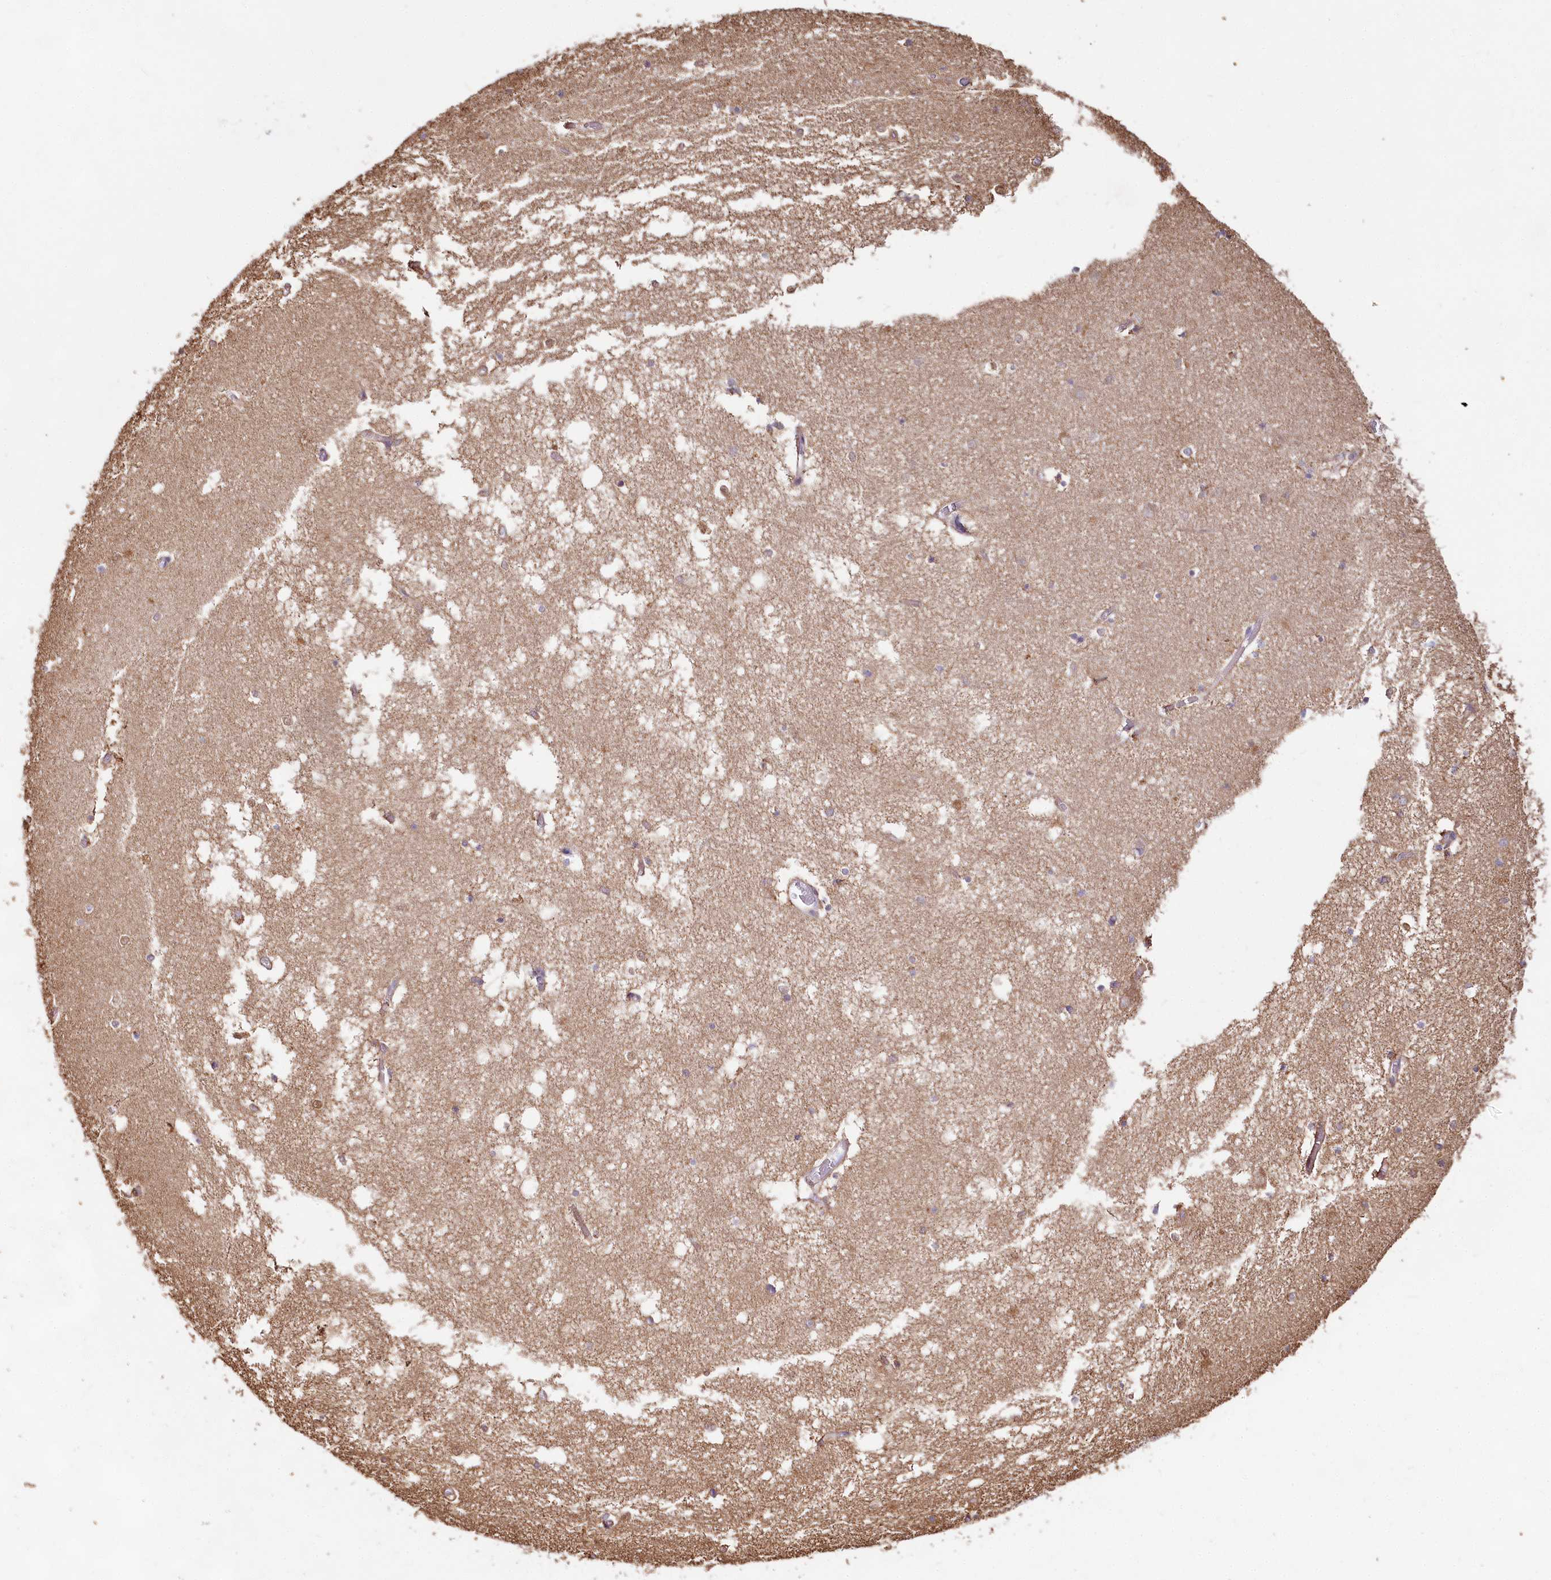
{"staining": {"intensity": "weak", "quantity": "<25%", "location": "cytoplasmic/membranous"}, "tissue": "hippocampus", "cell_type": "Glial cells", "image_type": "normal", "snomed": [{"axis": "morphology", "description": "Normal tissue, NOS"}, {"axis": "topography", "description": "Hippocampus"}], "caption": "DAB immunohistochemical staining of unremarkable hippocampus exhibits no significant expression in glial cells.", "gene": "TASOR2", "patient": {"sex": "male", "age": 70}}